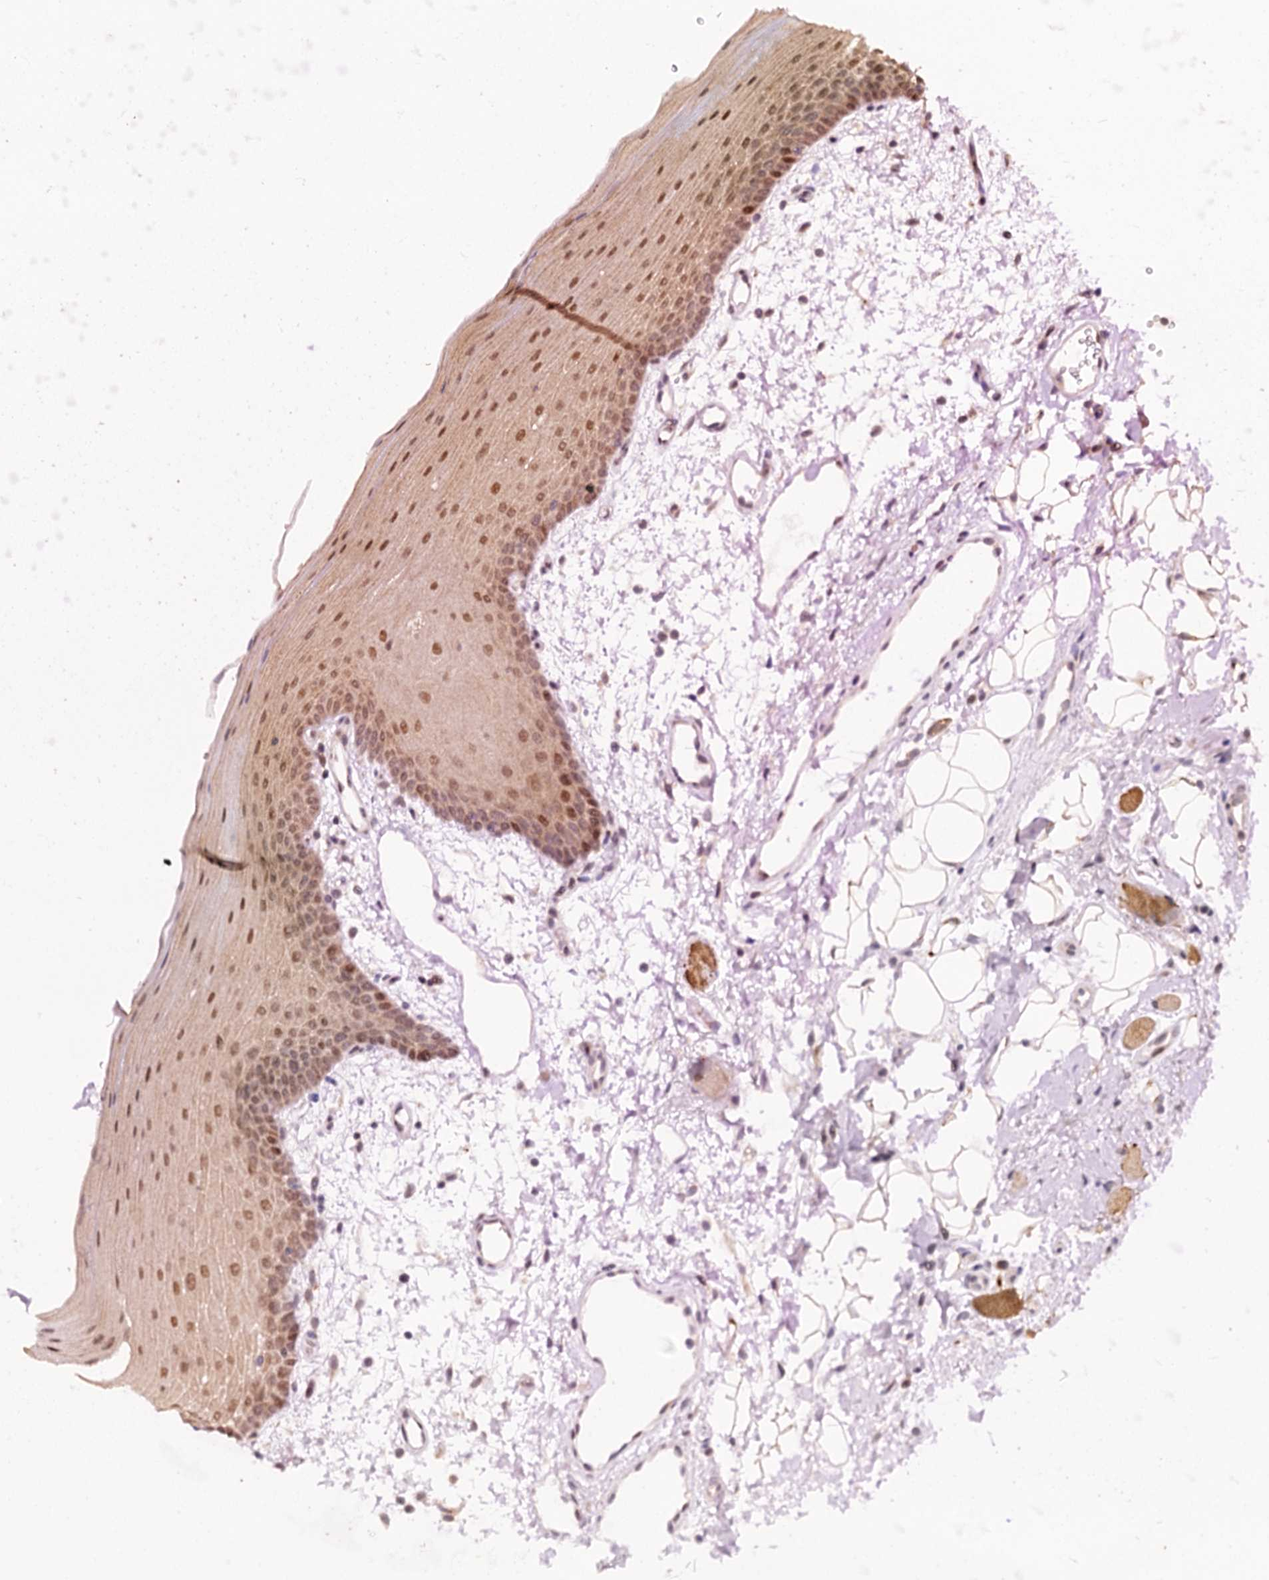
{"staining": {"intensity": "moderate", "quantity": "<25%", "location": "cytoplasmic/membranous,nuclear"}, "tissue": "oral mucosa", "cell_type": "Squamous epithelial cells", "image_type": "normal", "snomed": [{"axis": "morphology", "description": "Normal tissue, NOS"}, {"axis": "topography", "description": "Oral tissue"}], "caption": "Immunohistochemistry (IHC) of unremarkable human oral mucosa shows low levels of moderate cytoplasmic/membranous,nuclear staining in about <25% of squamous epithelial cells. Nuclei are stained in blue.", "gene": "FBXW8", "patient": {"sex": "male", "age": 68}}